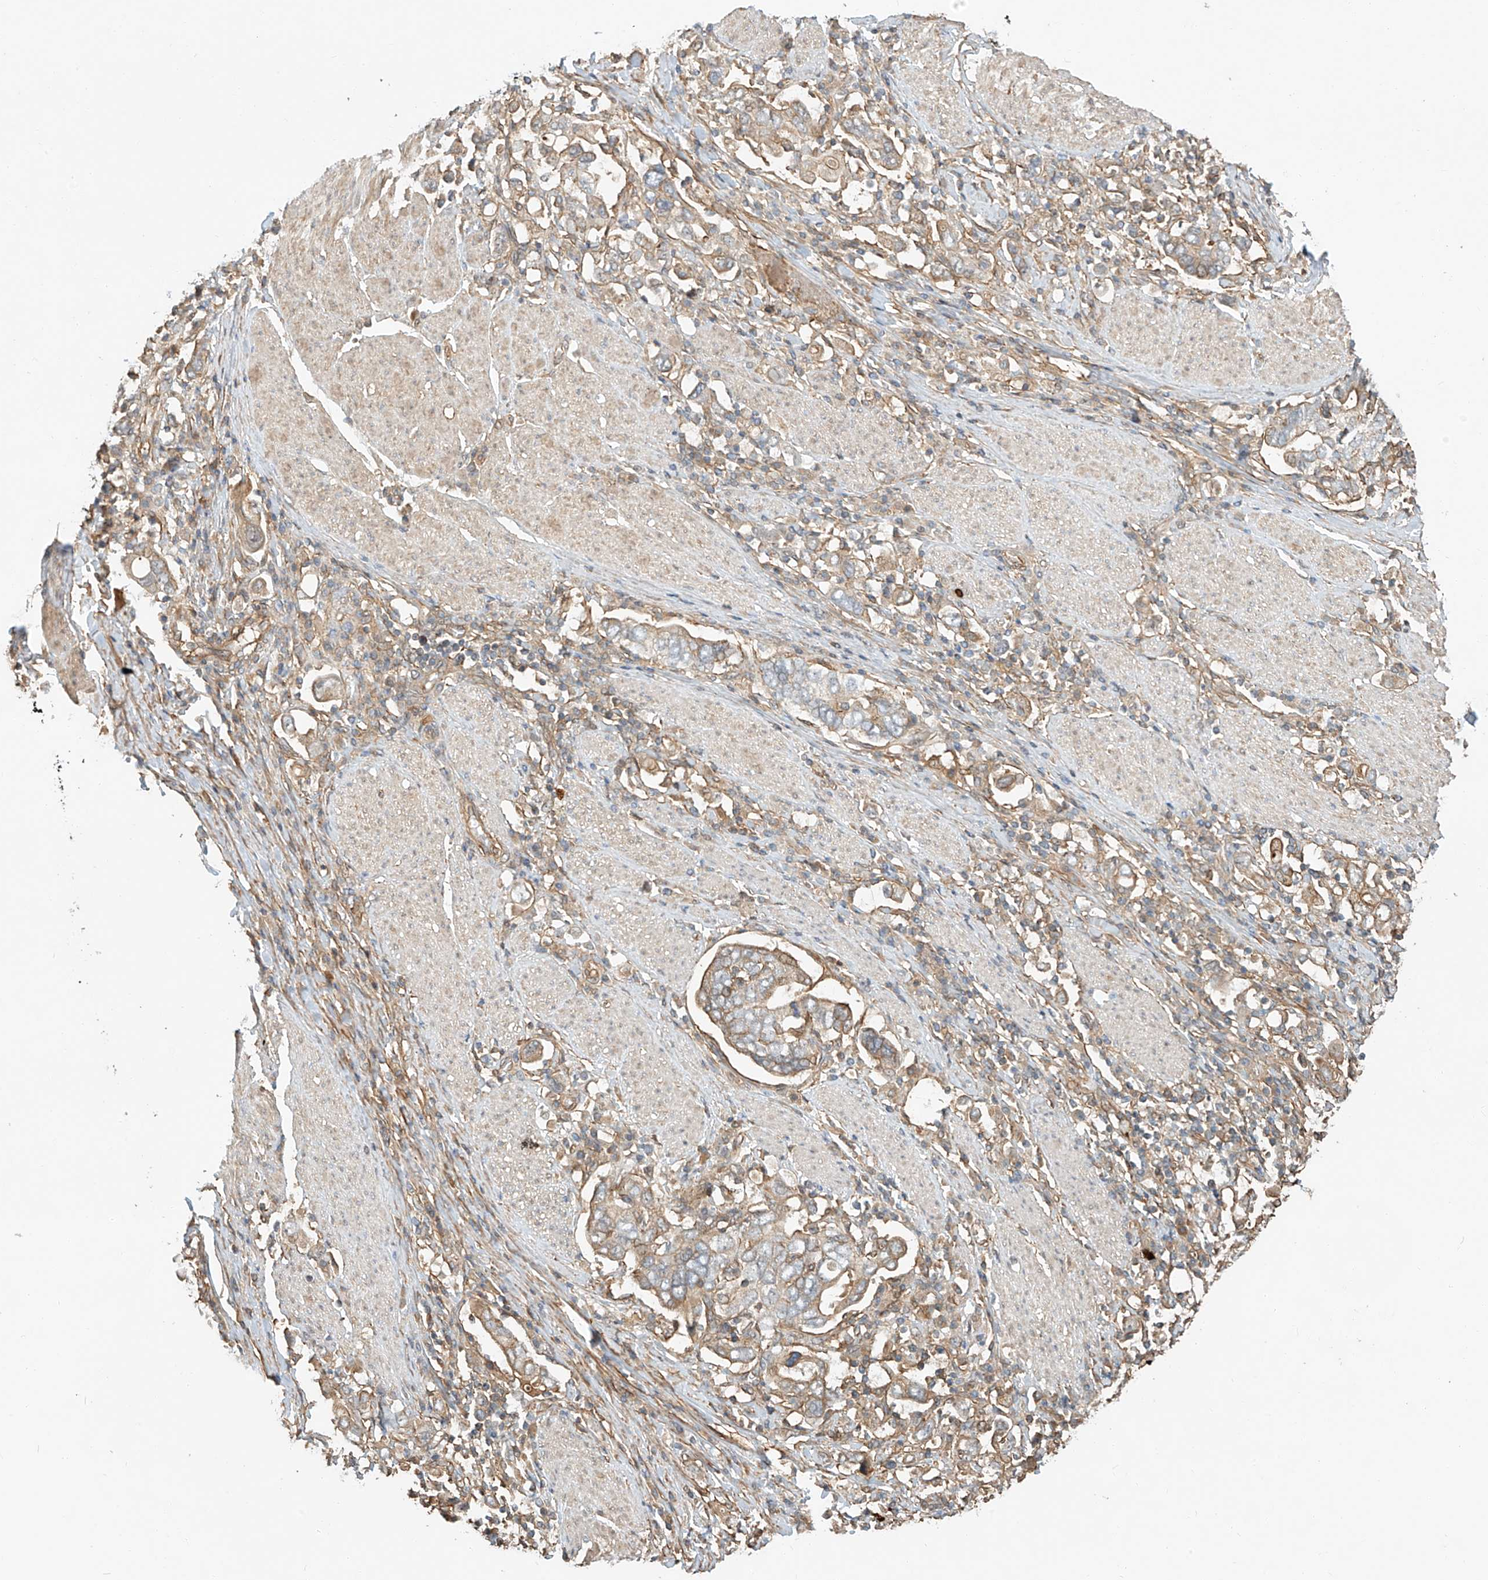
{"staining": {"intensity": "weak", "quantity": "25%-75%", "location": "cytoplasmic/membranous"}, "tissue": "stomach cancer", "cell_type": "Tumor cells", "image_type": "cancer", "snomed": [{"axis": "morphology", "description": "Adenocarcinoma, NOS"}, {"axis": "topography", "description": "Stomach, upper"}], "caption": "Human stomach adenocarcinoma stained with a brown dye demonstrates weak cytoplasmic/membranous positive expression in approximately 25%-75% of tumor cells.", "gene": "CSMD3", "patient": {"sex": "male", "age": 62}}